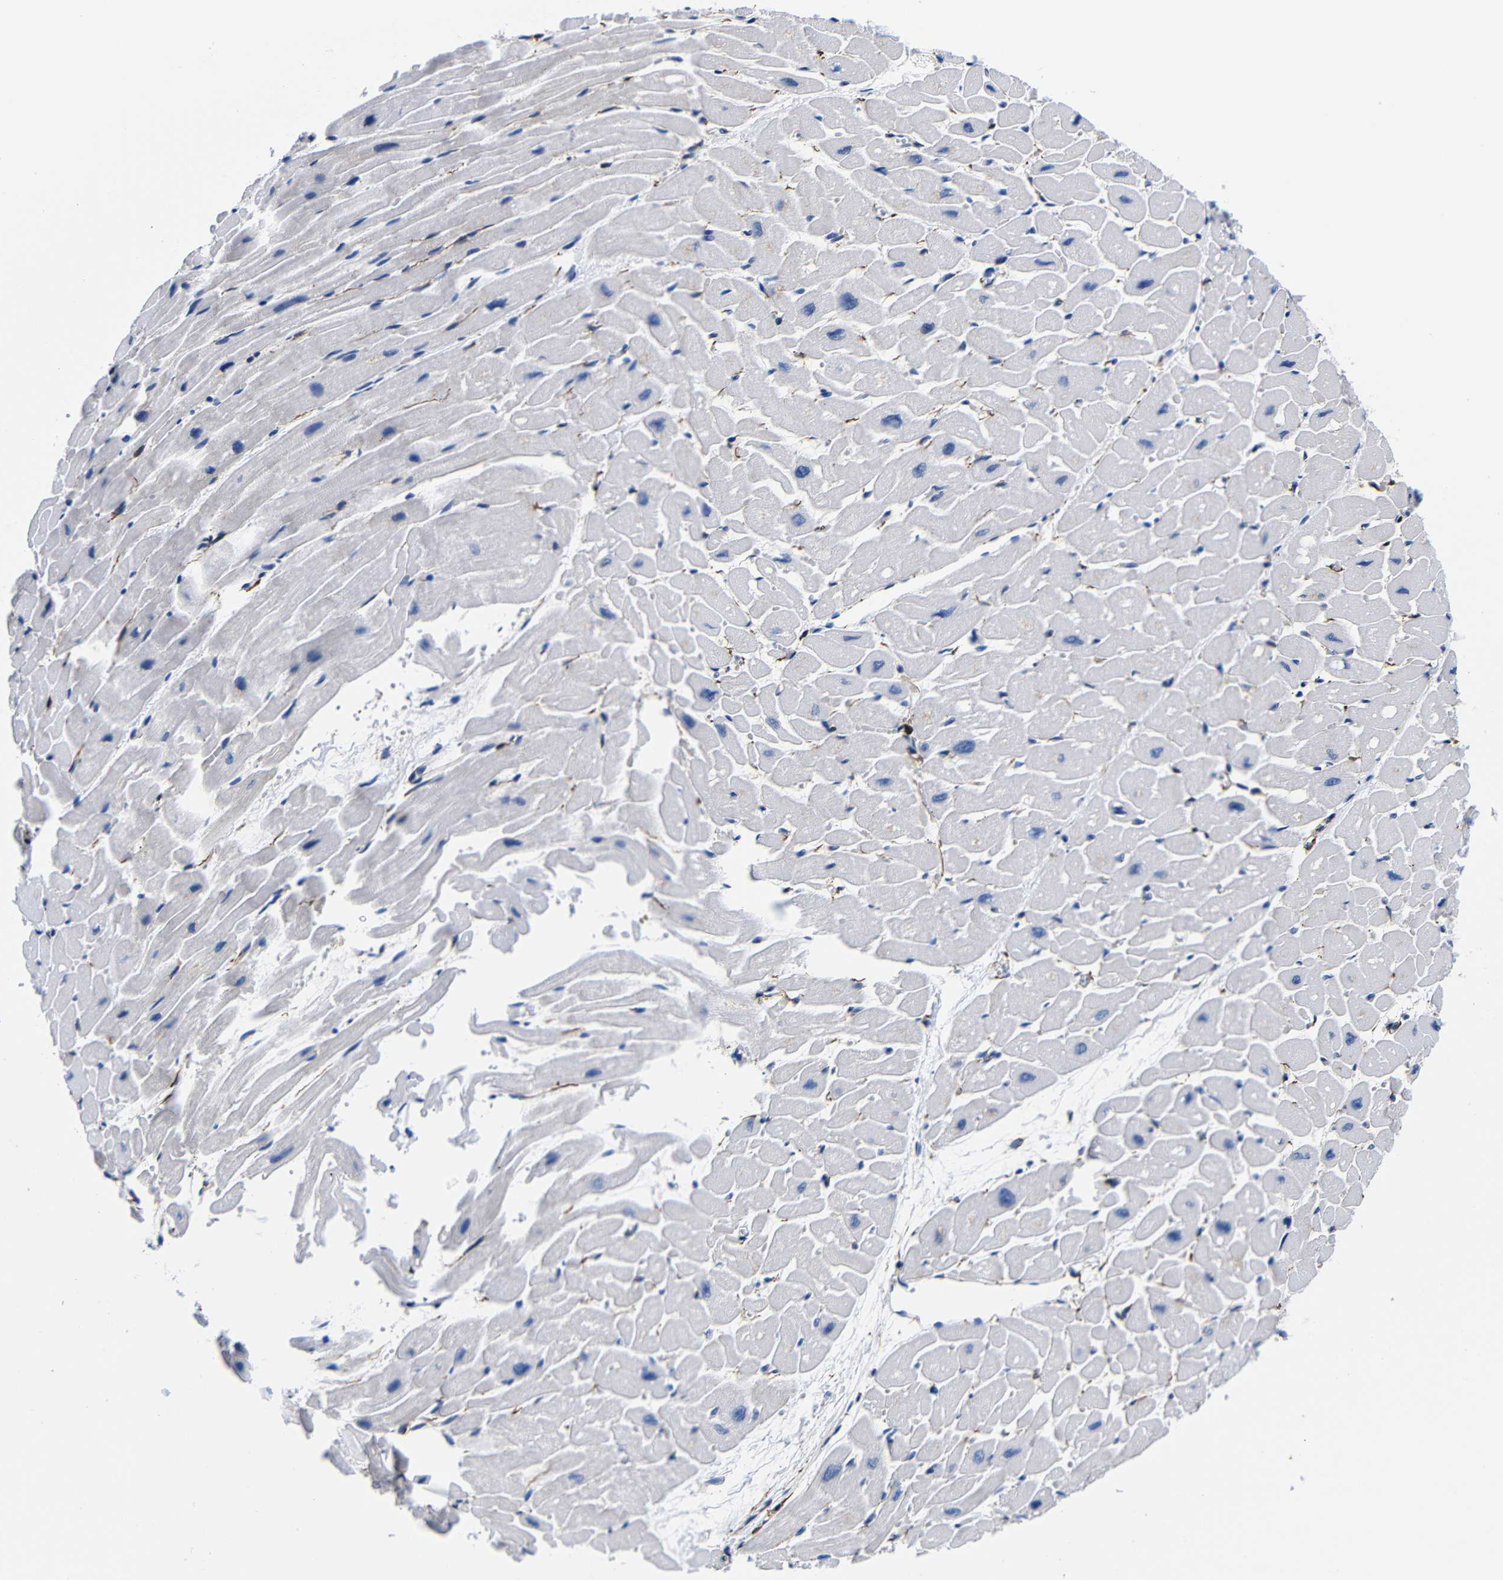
{"staining": {"intensity": "weak", "quantity": "<25%", "location": "cytoplasmic/membranous"}, "tissue": "heart muscle", "cell_type": "Cardiomyocytes", "image_type": "normal", "snomed": [{"axis": "morphology", "description": "Normal tissue, NOS"}, {"axis": "topography", "description": "Heart"}], "caption": "Immunohistochemistry micrograph of benign heart muscle: heart muscle stained with DAB (3,3'-diaminobenzidine) exhibits no significant protein staining in cardiomyocytes.", "gene": "LRIG1", "patient": {"sex": "male", "age": 45}}